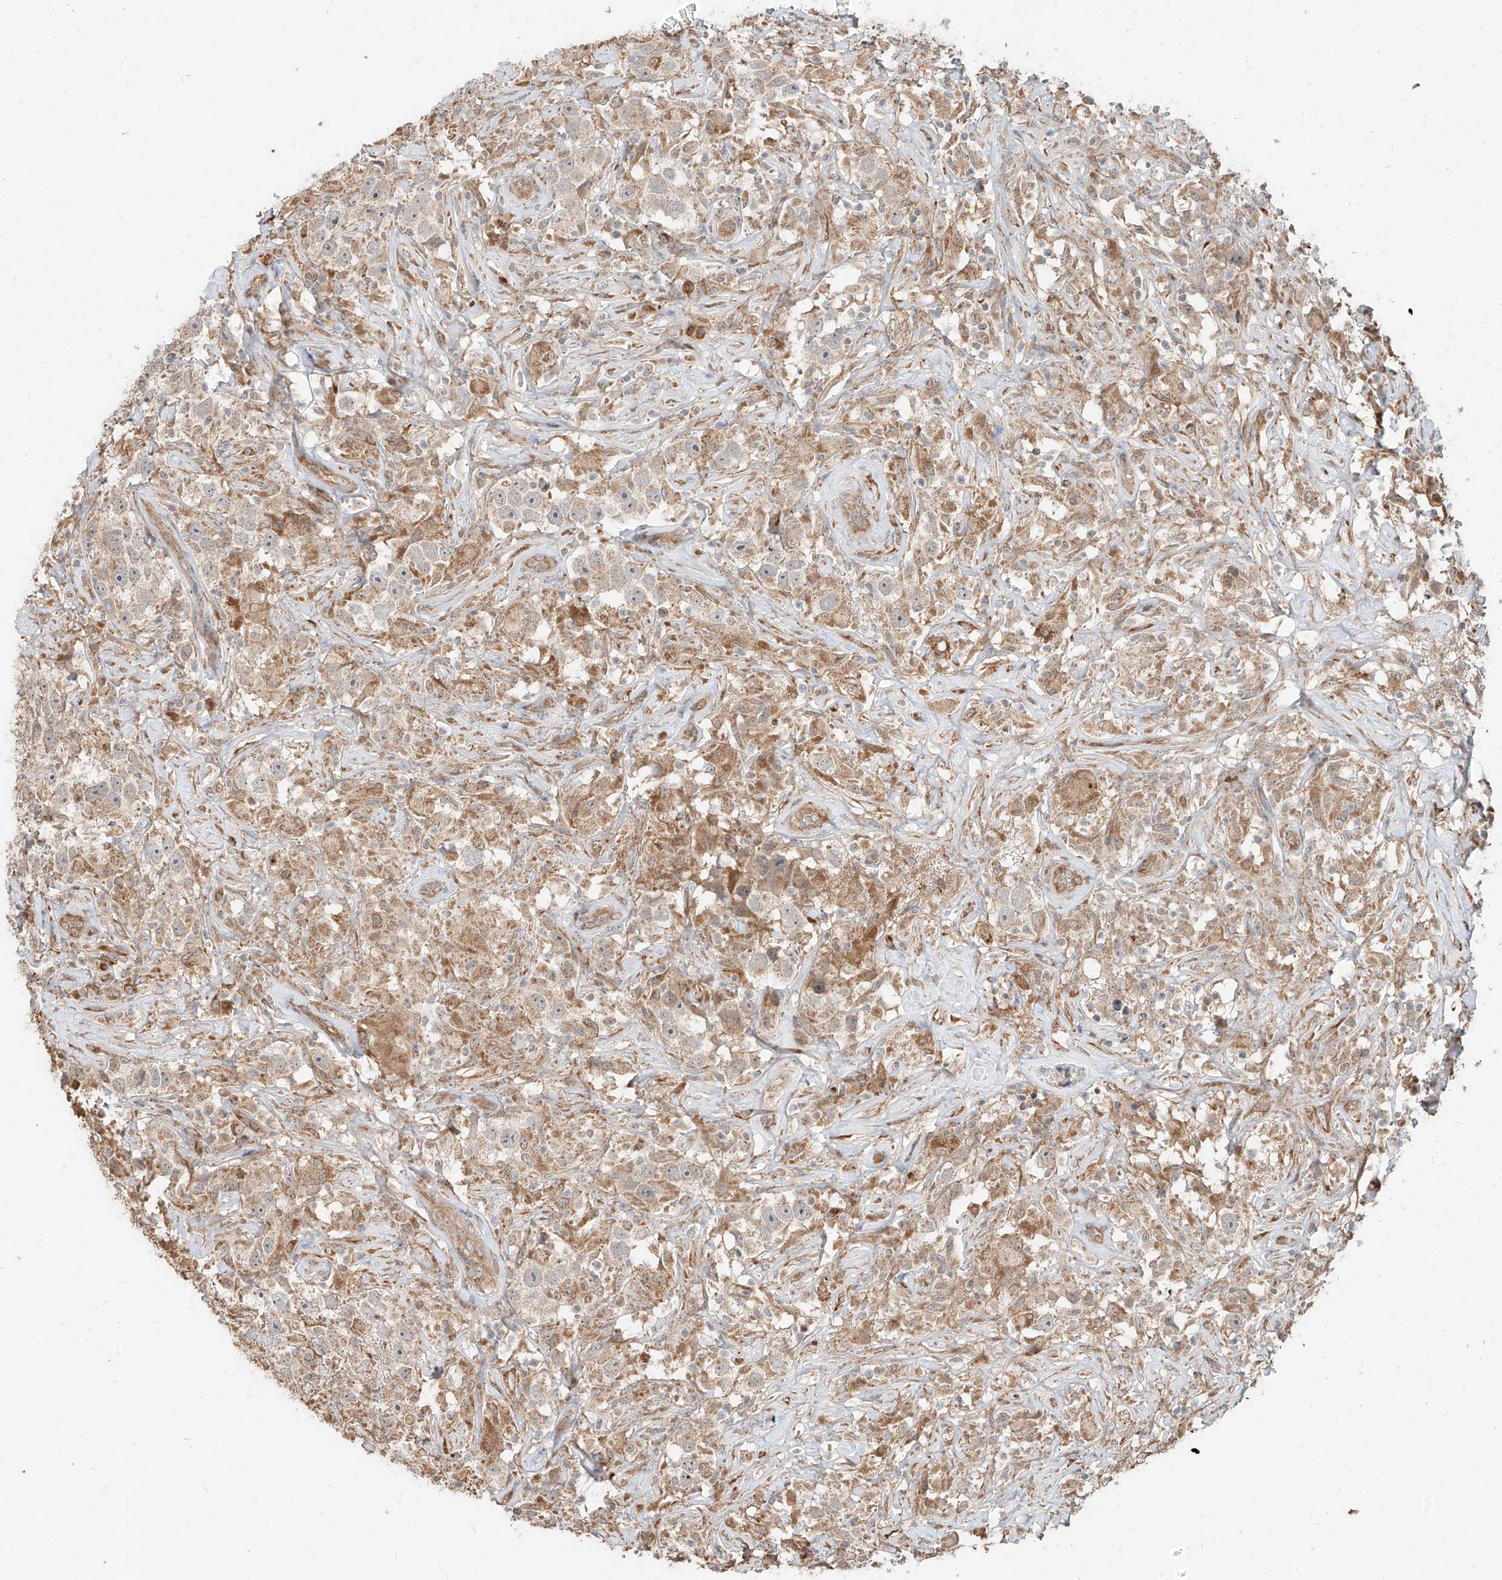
{"staining": {"intensity": "weak", "quantity": "<25%", "location": "cytoplasmic/membranous"}, "tissue": "testis cancer", "cell_type": "Tumor cells", "image_type": "cancer", "snomed": [{"axis": "morphology", "description": "Seminoma, NOS"}, {"axis": "topography", "description": "Testis"}], "caption": "High magnification brightfield microscopy of seminoma (testis) stained with DAB (3,3'-diaminobenzidine) (brown) and counterstained with hematoxylin (blue): tumor cells show no significant staining.", "gene": "STX19", "patient": {"sex": "male", "age": 49}}